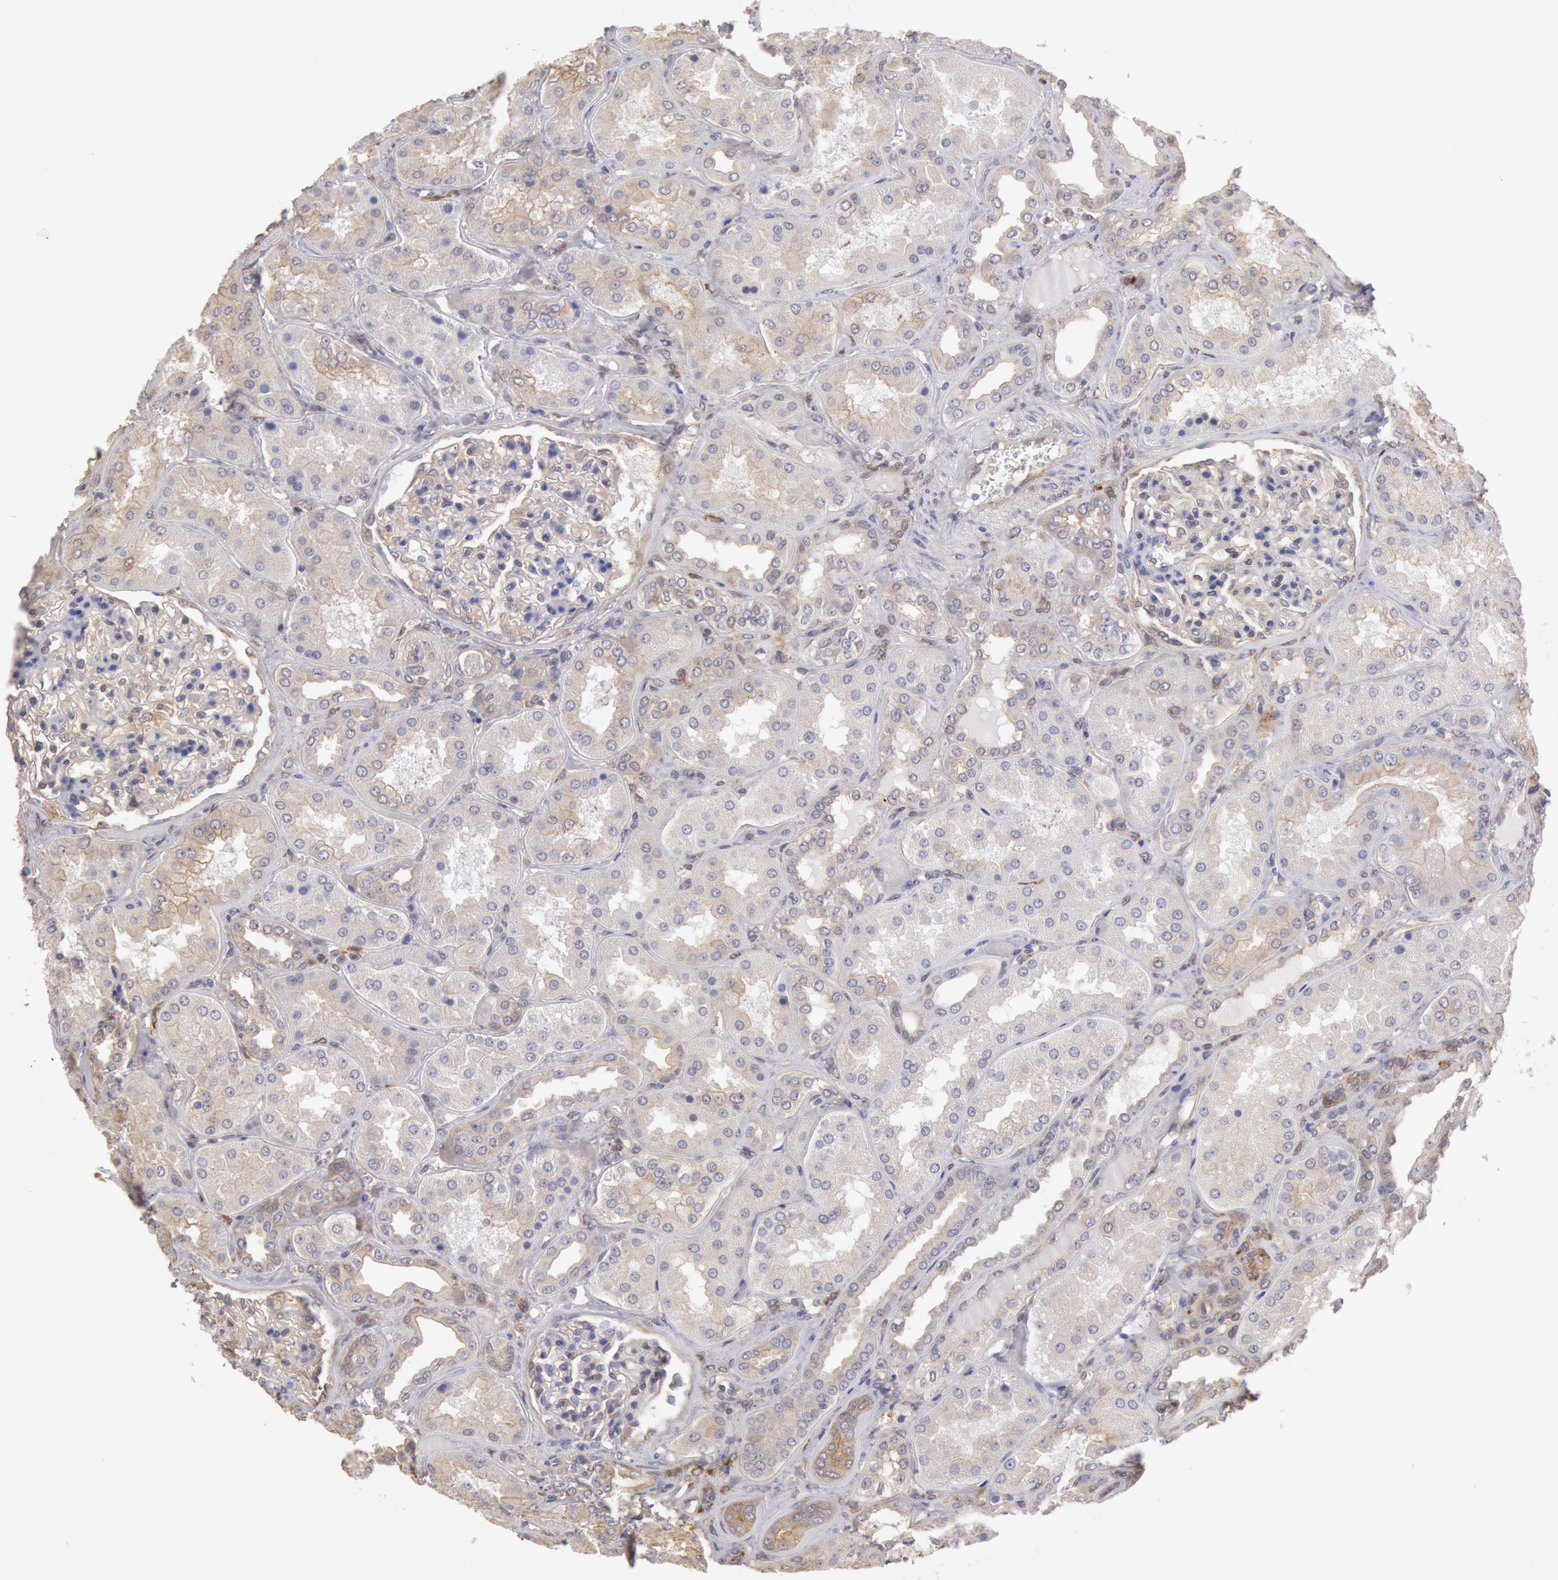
{"staining": {"intensity": "weak", "quantity": "25%-75%", "location": "cytoplasmic/membranous"}, "tissue": "kidney", "cell_type": "Cells in glomeruli", "image_type": "normal", "snomed": [{"axis": "morphology", "description": "Normal tissue, NOS"}, {"axis": "topography", "description": "Kidney"}], "caption": "High-power microscopy captured an IHC image of normal kidney, revealing weak cytoplasmic/membranous staining in approximately 25%-75% of cells in glomeruli. The staining was performed using DAB (3,3'-diaminobenzidine) to visualize the protein expression in brown, while the nuclei were stained in blue with hematoxylin (Magnification: 20x).", "gene": "CCDC50", "patient": {"sex": "female", "age": 56}}